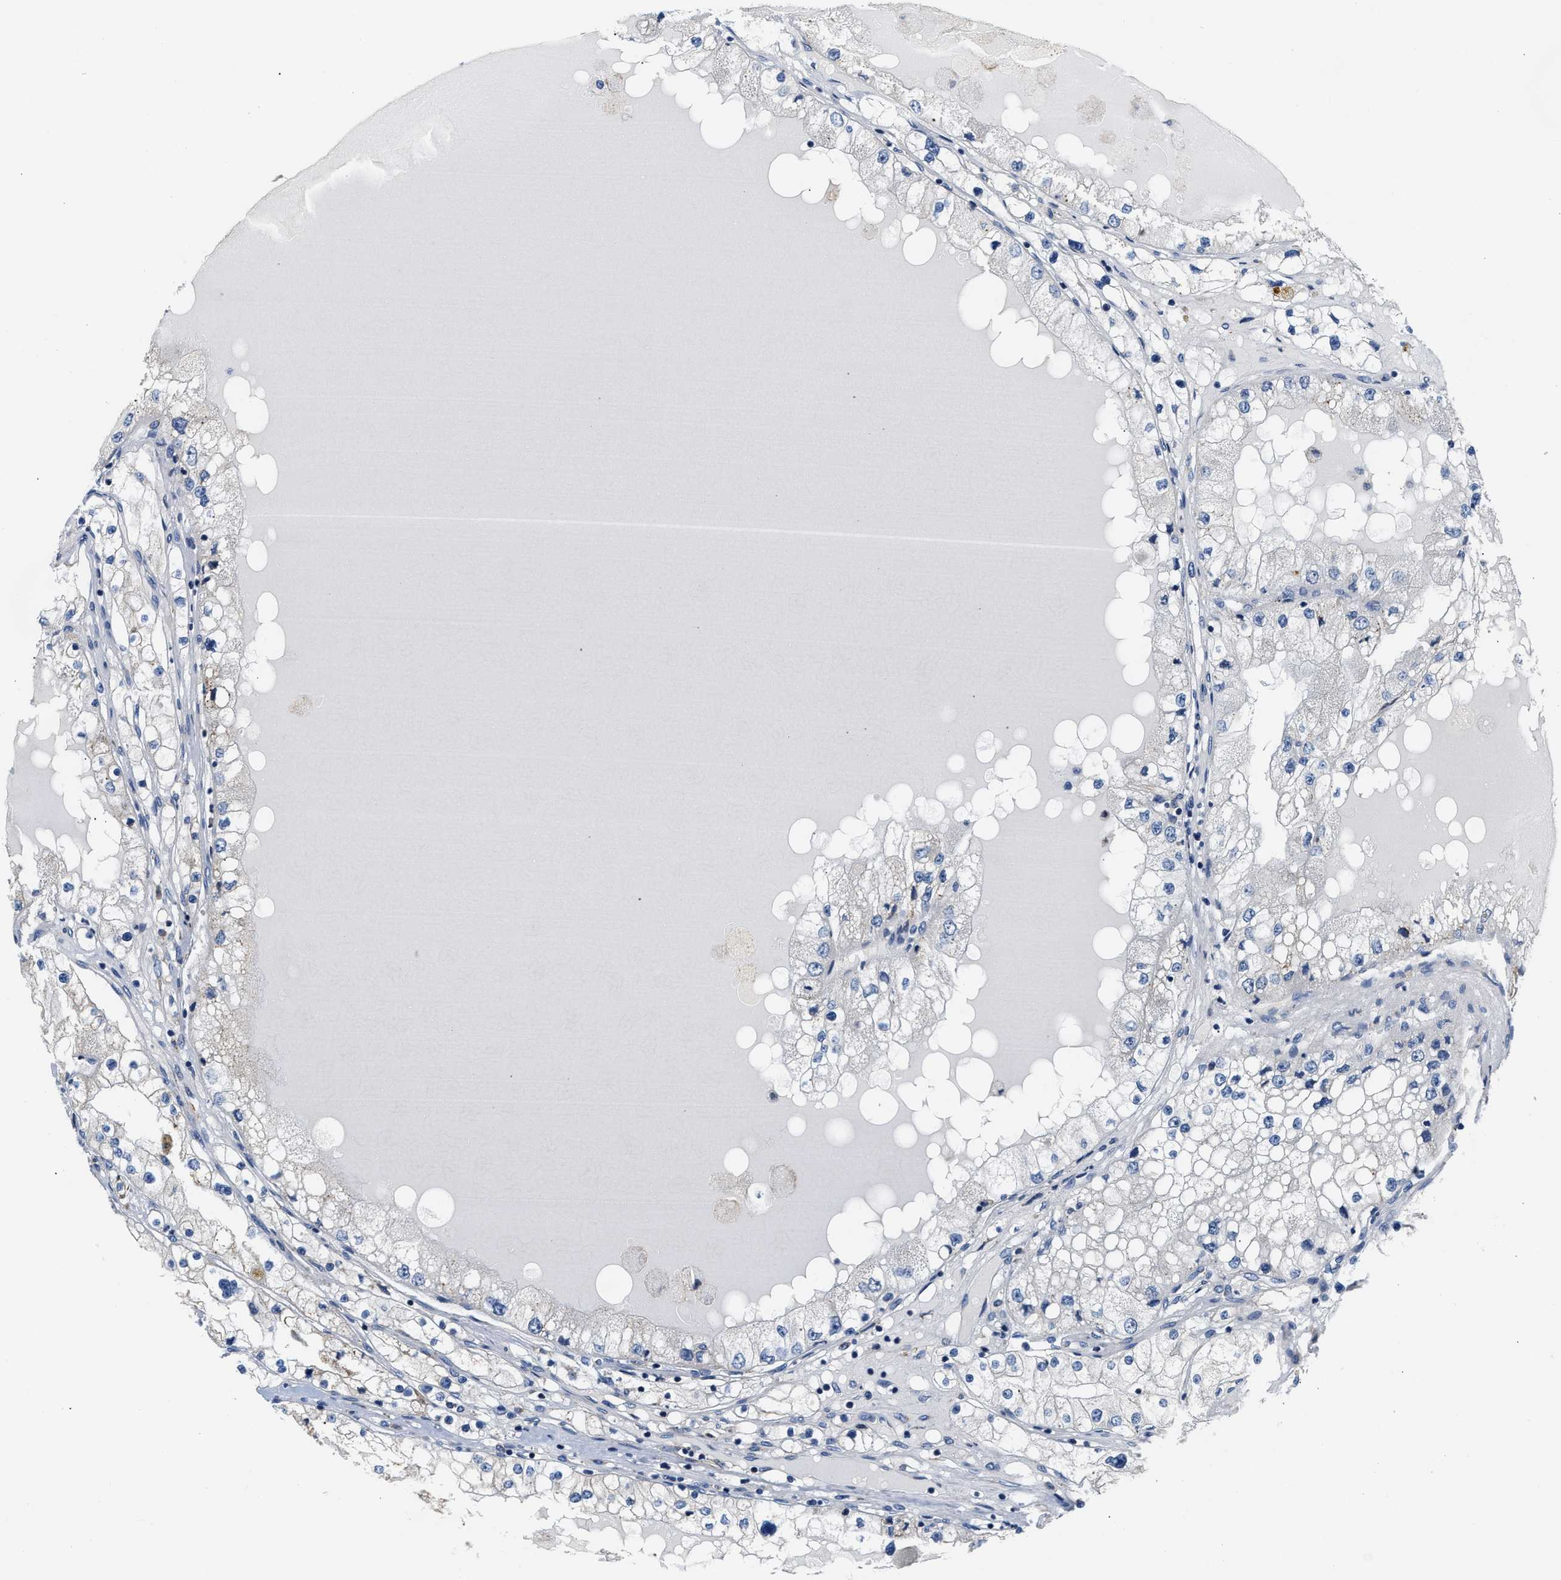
{"staining": {"intensity": "negative", "quantity": "none", "location": "none"}, "tissue": "renal cancer", "cell_type": "Tumor cells", "image_type": "cancer", "snomed": [{"axis": "morphology", "description": "Adenocarcinoma, NOS"}, {"axis": "topography", "description": "Kidney"}], "caption": "DAB immunohistochemical staining of human renal cancer demonstrates no significant positivity in tumor cells.", "gene": "HDHD3", "patient": {"sex": "male", "age": 68}}